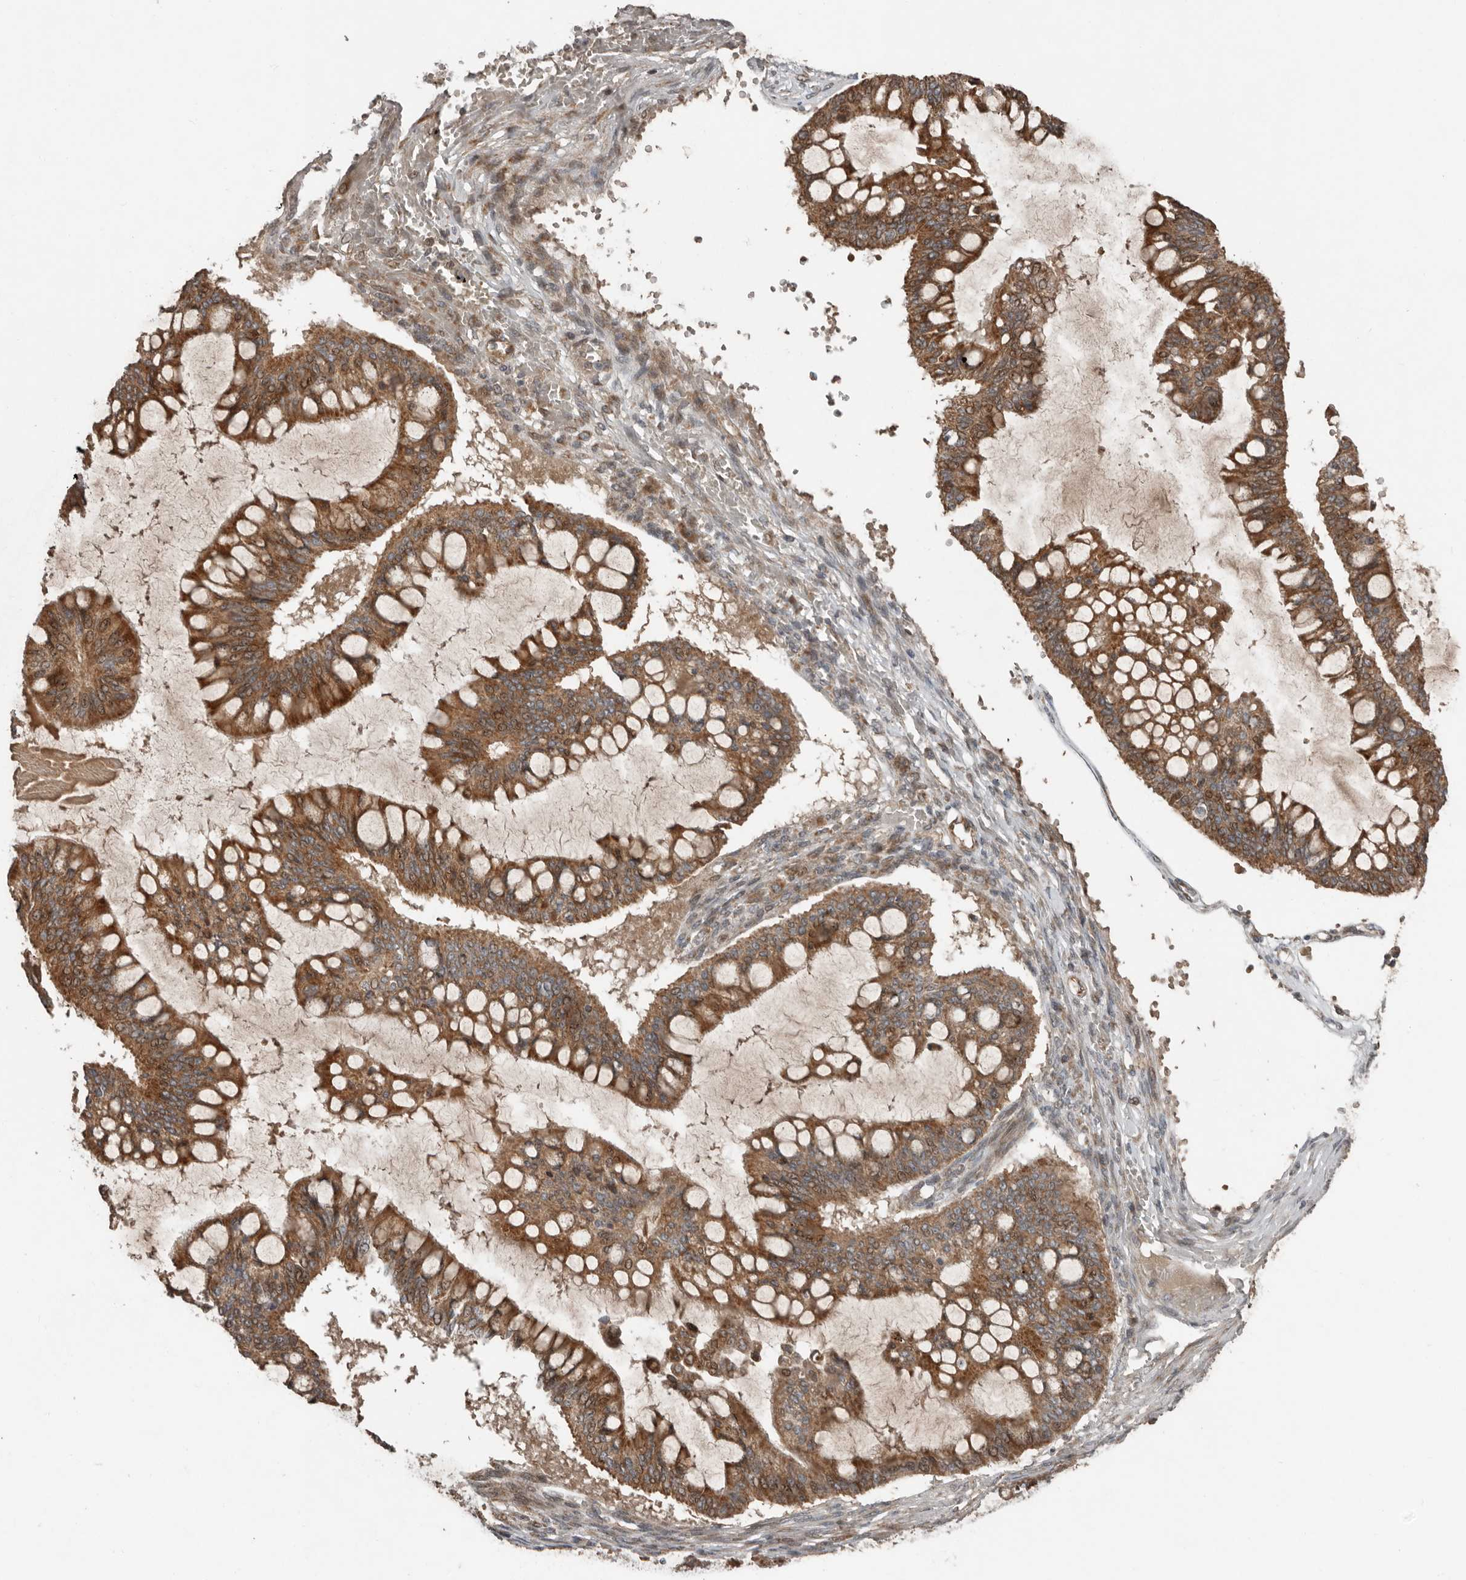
{"staining": {"intensity": "moderate", "quantity": ">75%", "location": "cytoplasmic/membranous"}, "tissue": "ovarian cancer", "cell_type": "Tumor cells", "image_type": "cancer", "snomed": [{"axis": "morphology", "description": "Cystadenocarcinoma, mucinous, NOS"}, {"axis": "topography", "description": "Ovary"}], "caption": "Ovarian cancer tissue exhibits moderate cytoplasmic/membranous expression in approximately >75% of tumor cells, visualized by immunohistochemistry. (DAB (3,3'-diaminobenzidine) IHC, brown staining for protein, blue staining for nuclei).", "gene": "SLC6A7", "patient": {"sex": "female", "age": 73}}